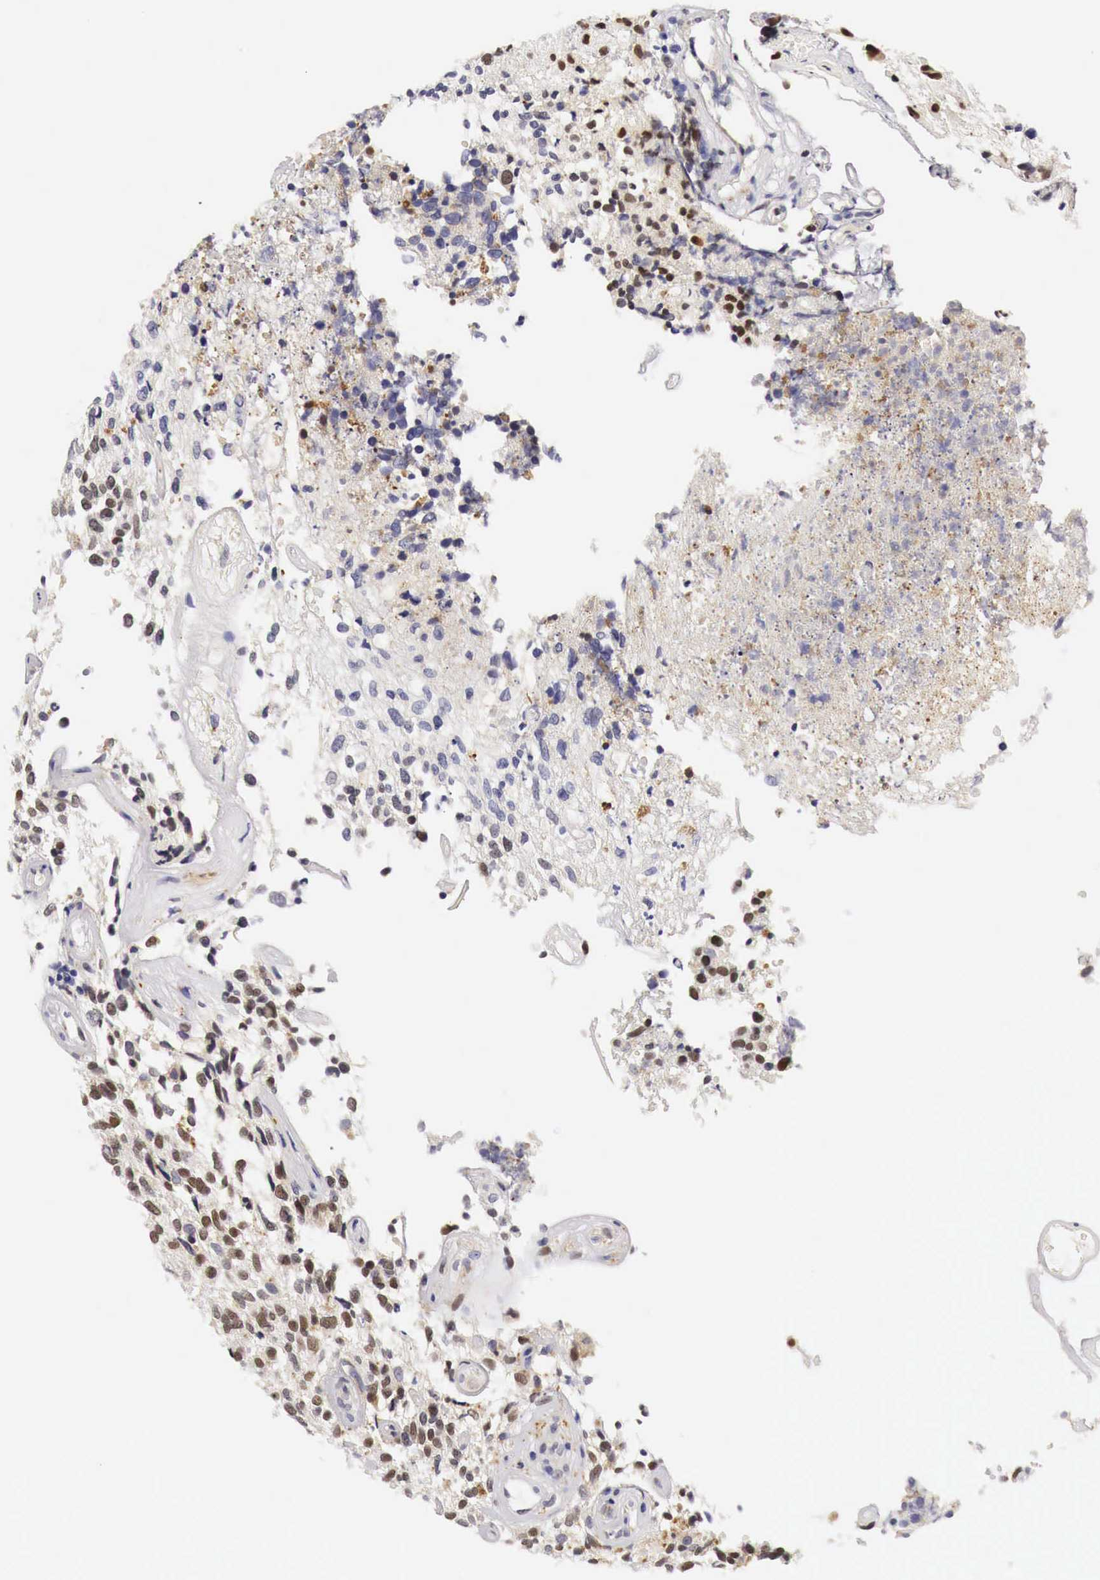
{"staining": {"intensity": "negative", "quantity": "none", "location": "none"}, "tissue": "glioma", "cell_type": "Tumor cells", "image_type": "cancer", "snomed": [{"axis": "morphology", "description": "Glioma, malignant, High grade"}, {"axis": "topography", "description": "Brain"}], "caption": "Immunohistochemical staining of human glioma exhibits no significant staining in tumor cells. The staining is performed using DAB (3,3'-diaminobenzidine) brown chromogen with nuclei counter-stained in using hematoxylin.", "gene": "CASP3", "patient": {"sex": "male", "age": 77}}